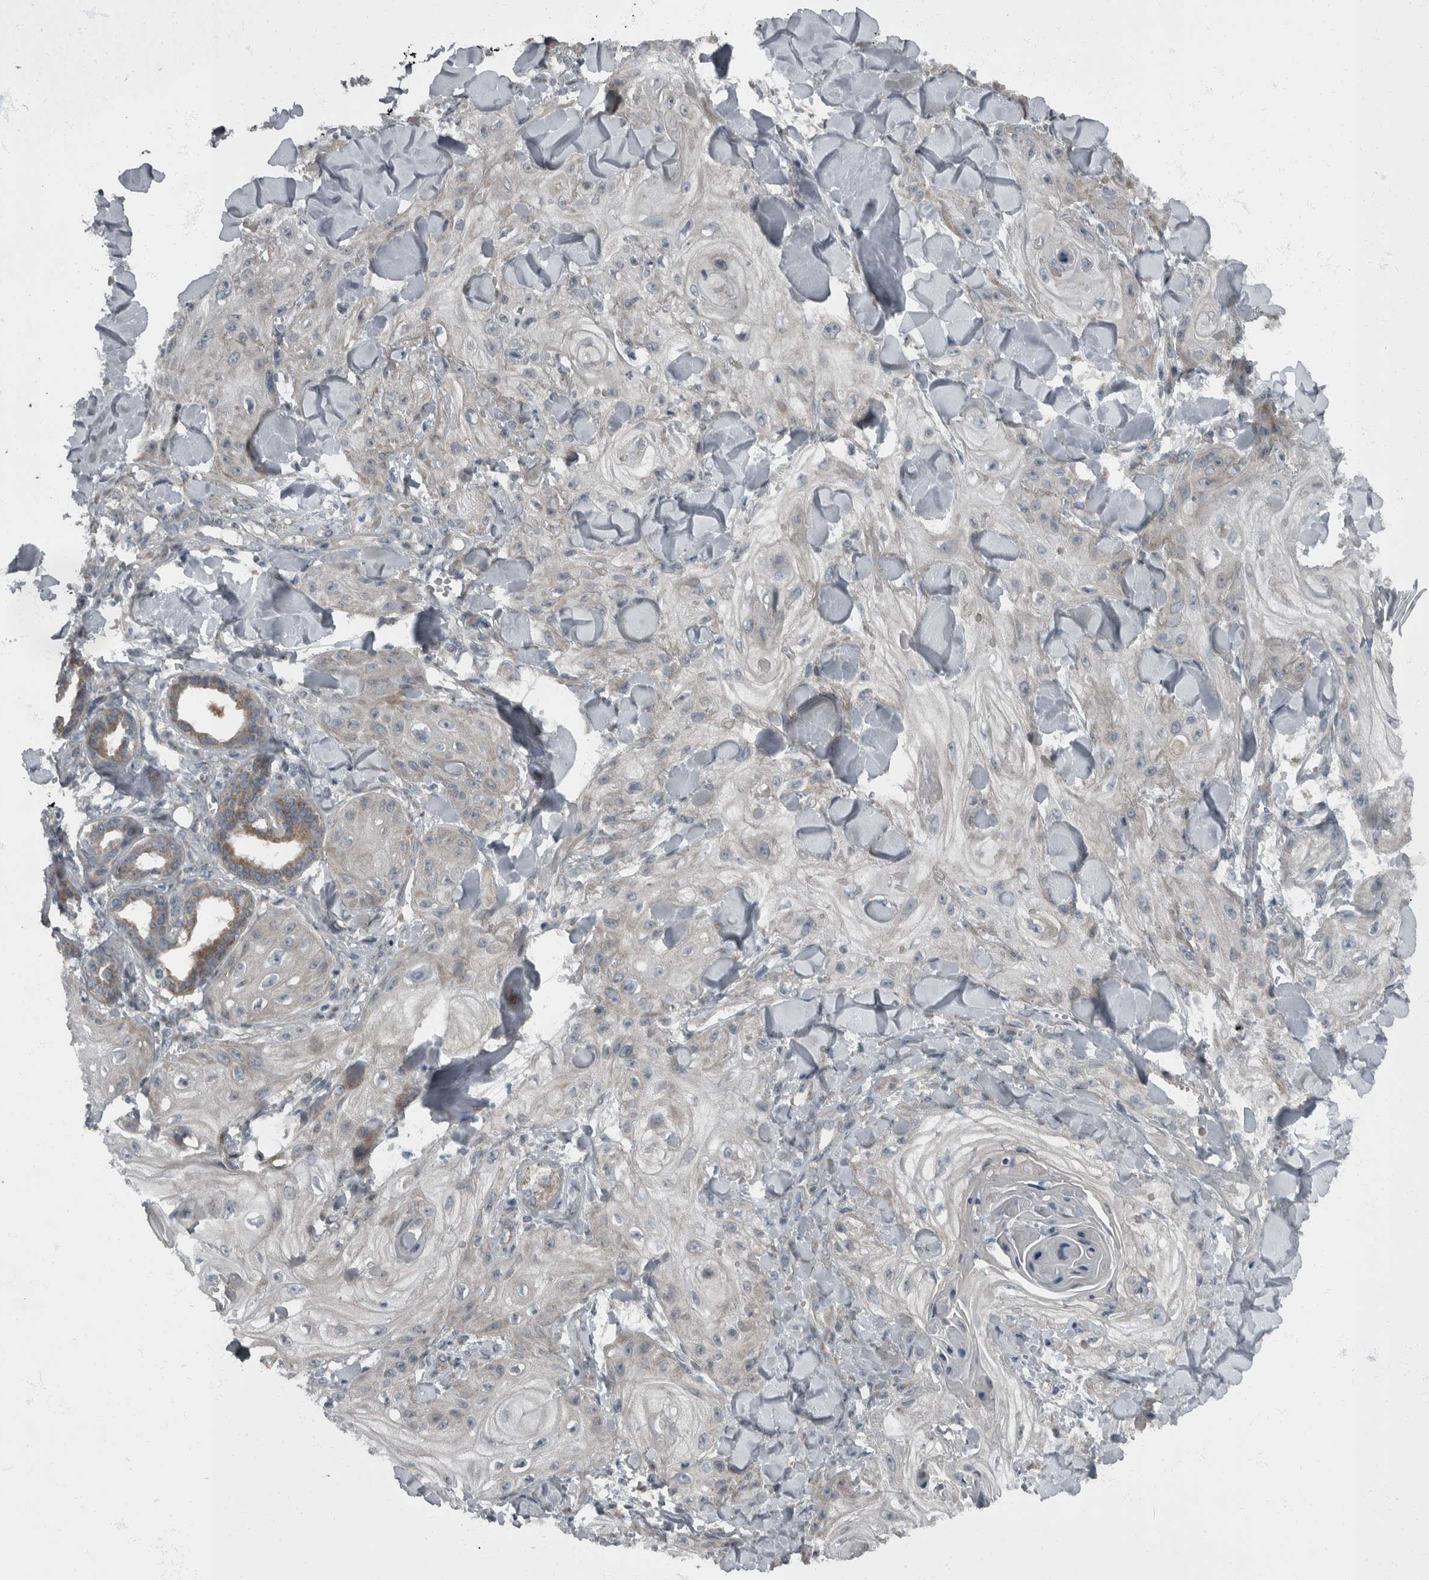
{"staining": {"intensity": "negative", "quantity": "none", "location": "none"}, "tissue": "skin cancer", "cell_type": "Tumor cells", "image_type": "cancer", "snomed": [{"axis": "morphology", "description": "Squamous cell carcinoma, NOS"}, {"axis": "topography", "description": "Skin"}], "caption": "Immunohistochemical staining of skin squamous cell carcinoma displays no significant positivity in tumor cells.", "gene": "RABGGTB", "patient": {"sex": "male", "age": 74}}